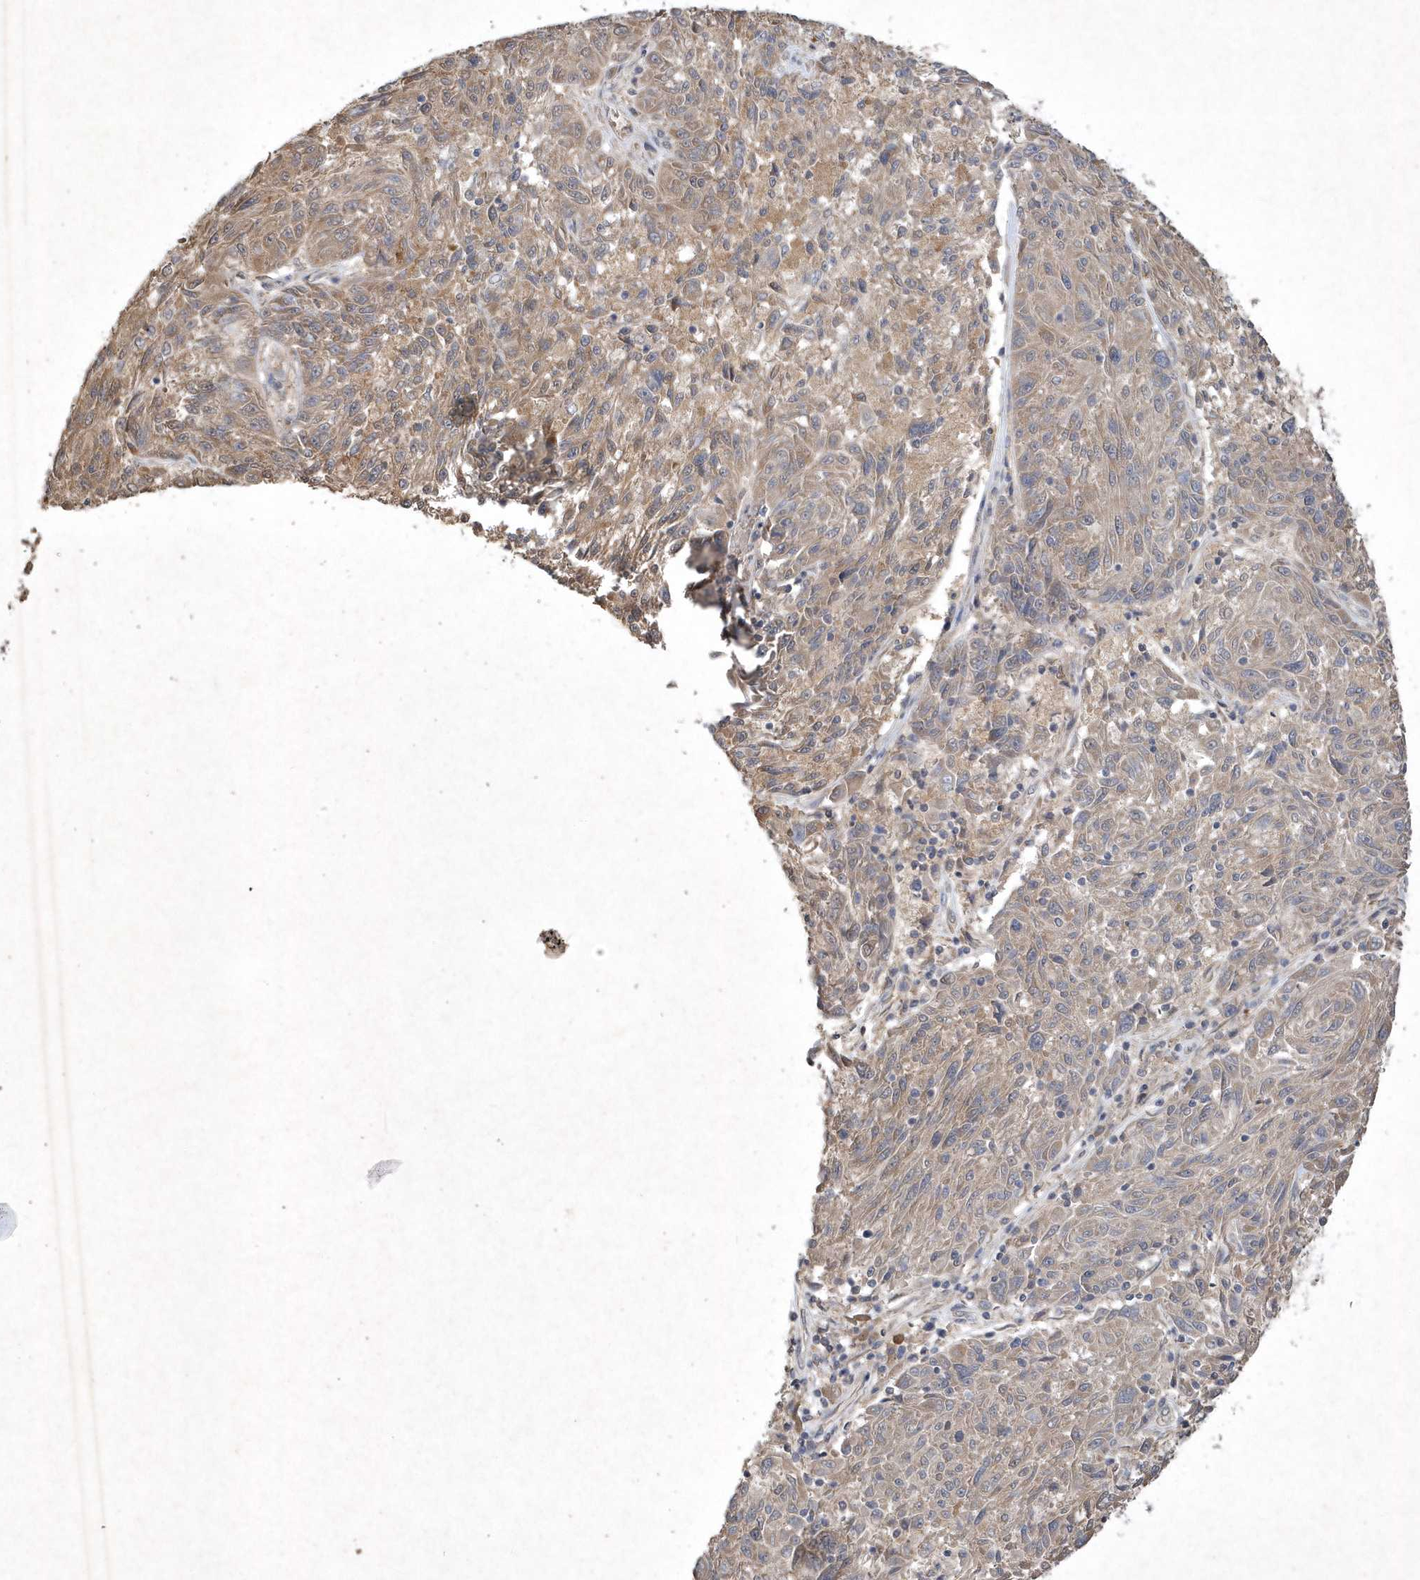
{"staining": {"intensity": "weak", "quantity": "25%-75%", "location": "cytoplasmic/membranous"}, "tissue": "melanoma", "cell_type": "Tumor cells", "image_type": "cancer", "snomed": [{"axis": "morphology", "description": "Malignant melanoma, NOS"}, {"axis": "topography", "description": "Skin"}], "caption": "There is low levels of weak cytoplasmic/membranous staining in tumor cells of melanoma, as demonstrated by immunohistochemical staining (brown color).", "gene": "AKR7A2", "patient": {"sex": "male", "age": 53}}